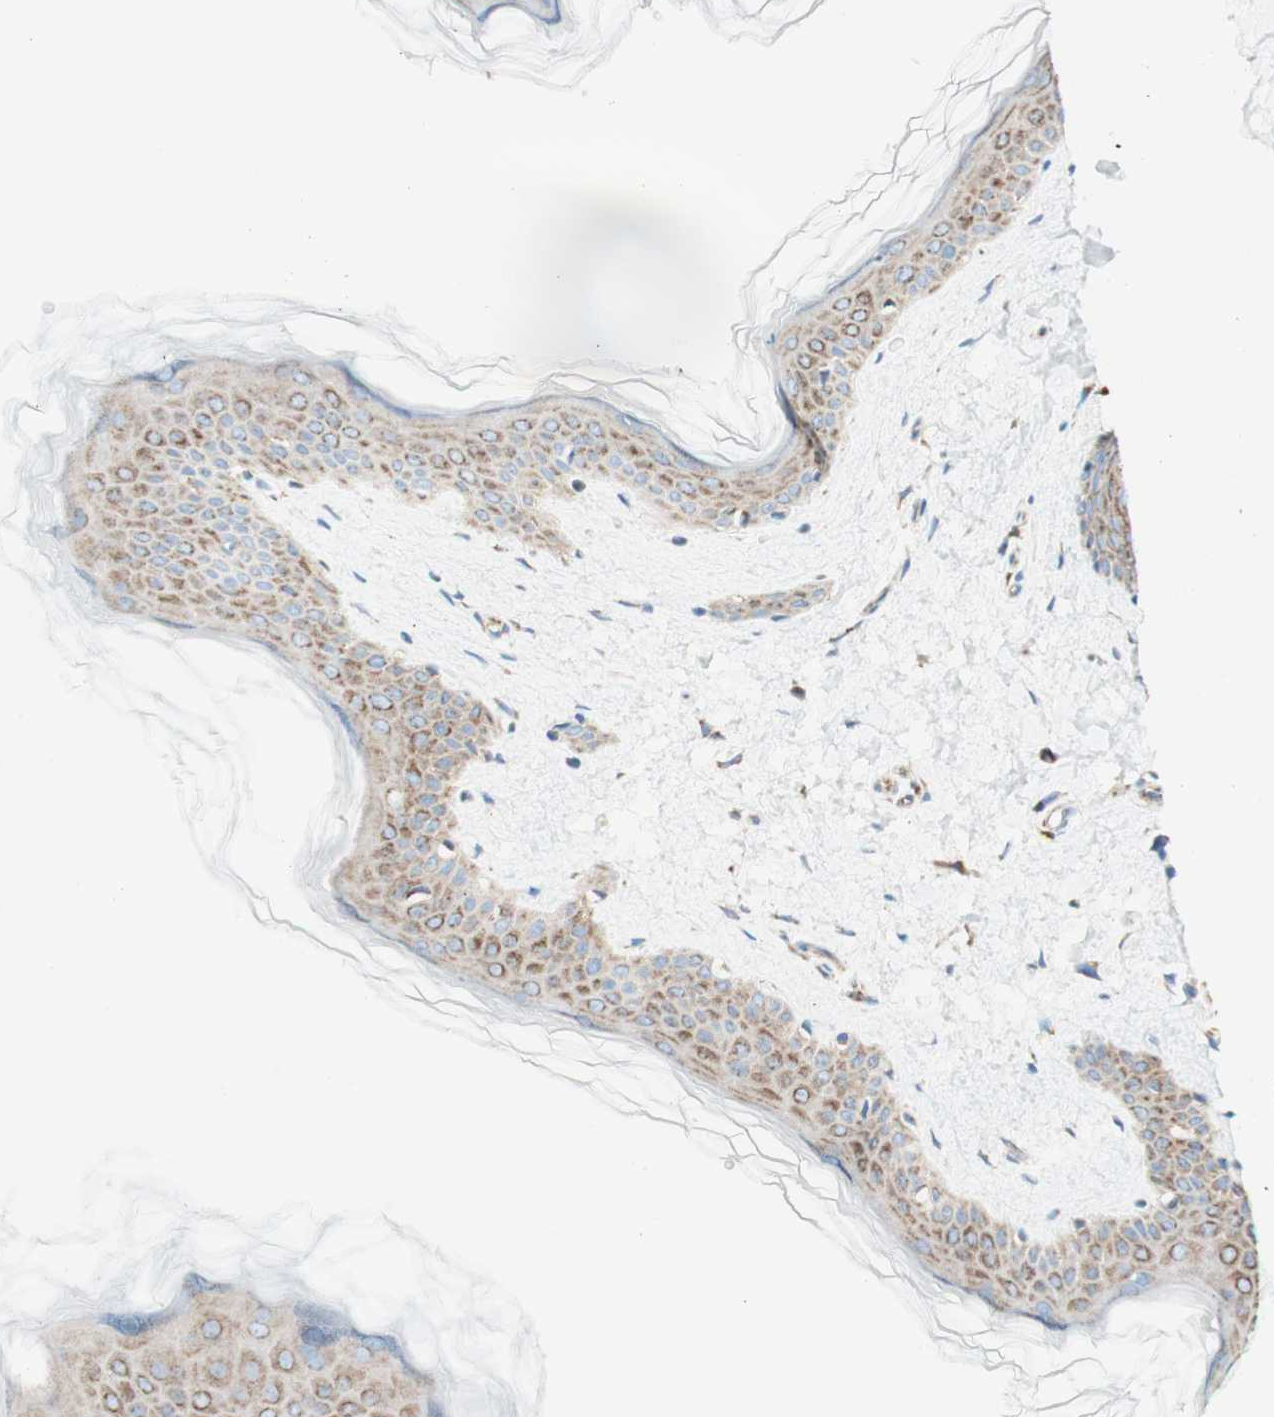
{"staining": {"intensity": "moderate", "quantity": ">75%", "location": "cytoplasmic/membranous"}, "tissue": "skin", "cell_type": "Fibroblasts", "image_type": "normal", "snomed": [{"axis": "morphology", "description": "Normal tissue, NOS"}, {"axis": "topography", "description": "Skin"}], "caption": "DAB (3,3'-diaminobenzidine) immunohistochemical staining of benign human skin exhibits moderate cytoplasmic/membranous protein staining in approximately >75% of fibroblasts. The staining was performed using DAB to visualize the protein expression in brown, while the nuclei were stained in blue with hematoxylin (Magnification: 20x).", "gene": "TOMM20", "patient": {"sex": "female", "age": 41}}